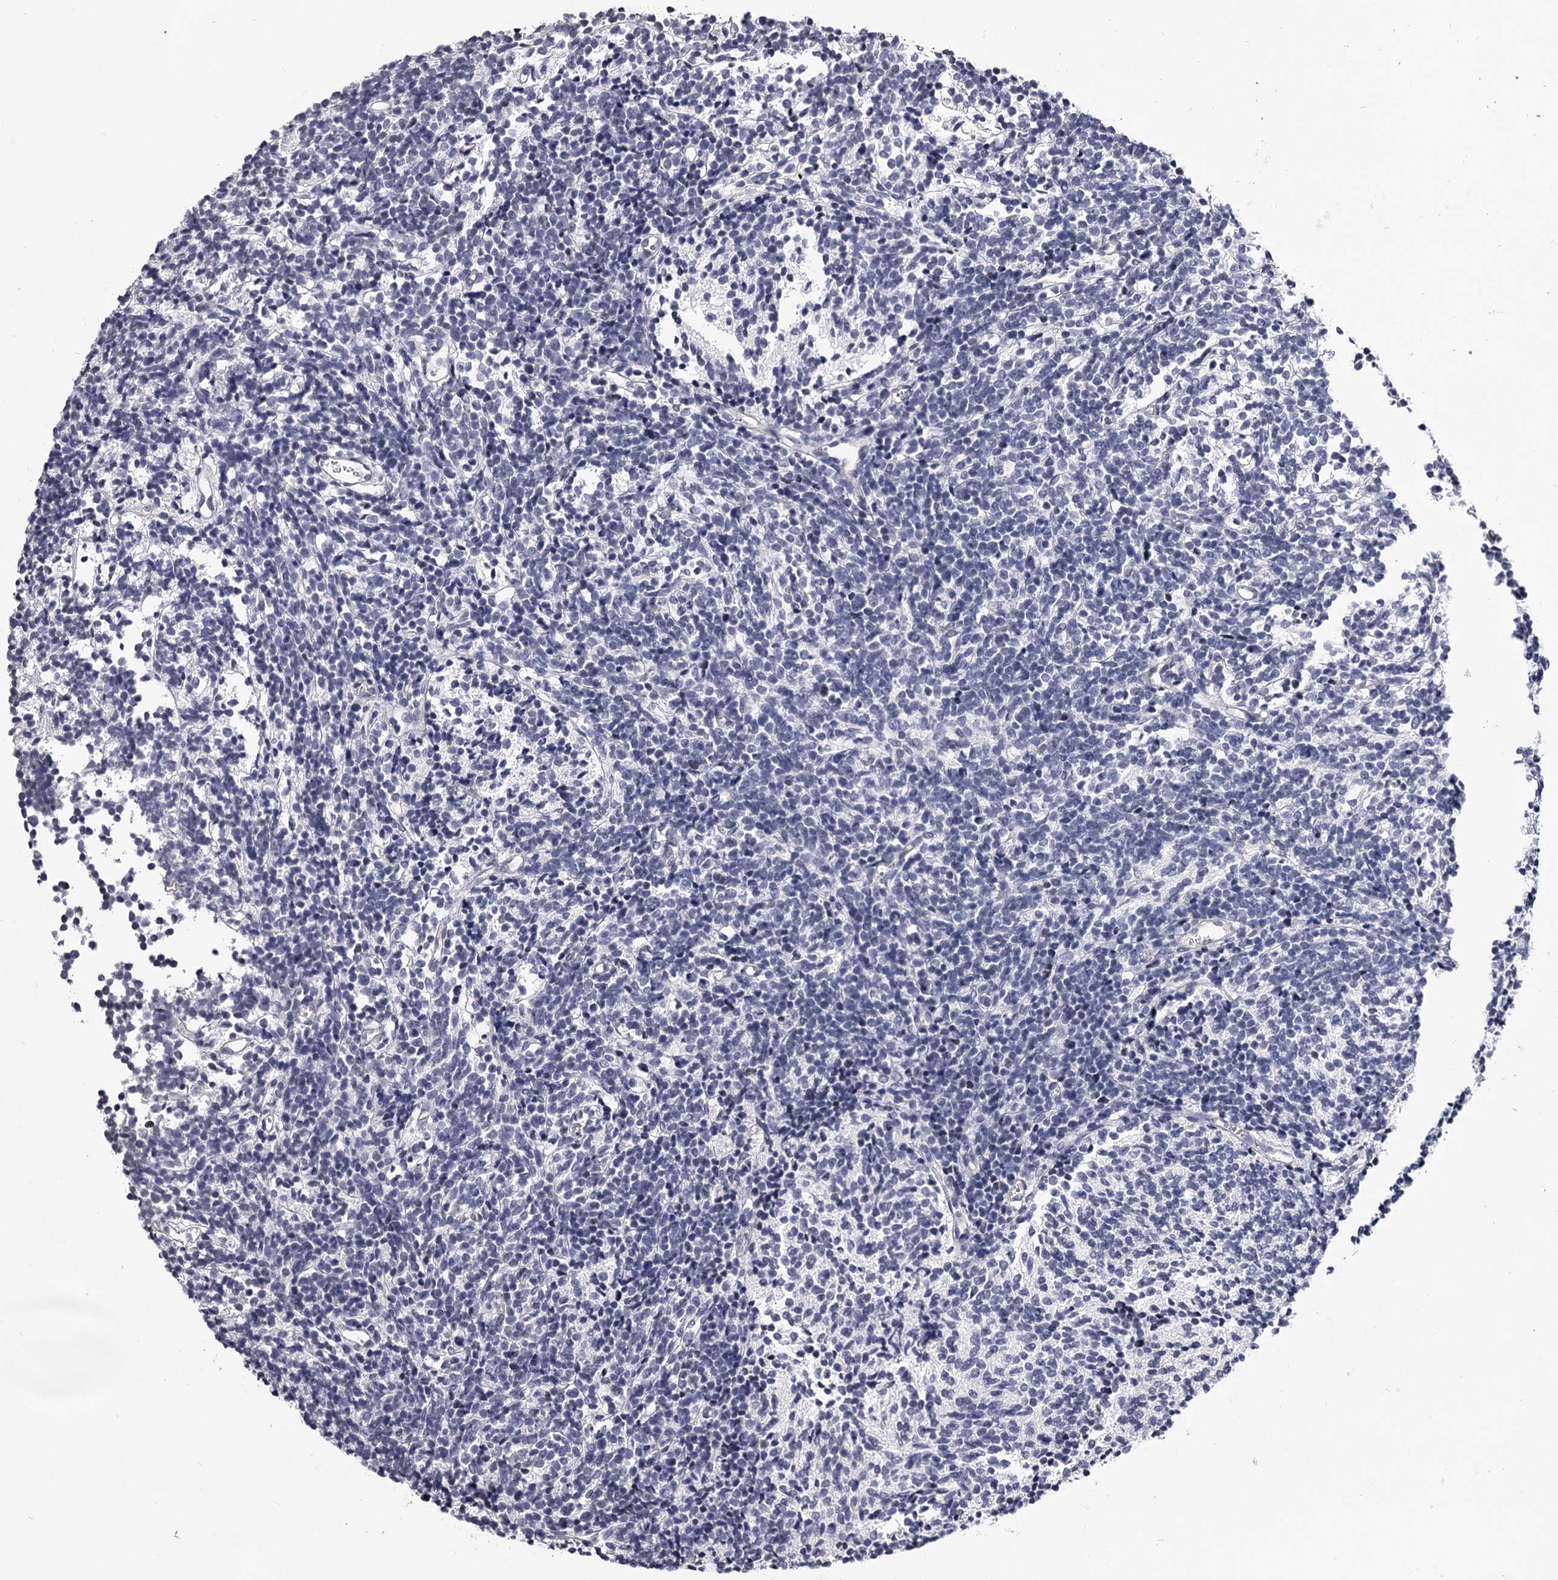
{"staining": {"intensity": "negative", "quantity": "none", "location": "none"}, "tissue": "glioma", "cell_type": "Tumor cells", "image_type": "cancer", "snomed": [{"axis": "morphology", "description": "Glioma, malignant, Low grade"}, {"axis": "topography", "description": "Brain"}], "caption": "Immunohistochemistry of human glioma demonstrates no expression in tumor cells.", "gene": "OVOL2", "patient": {"sex": "female", "age": 1}}